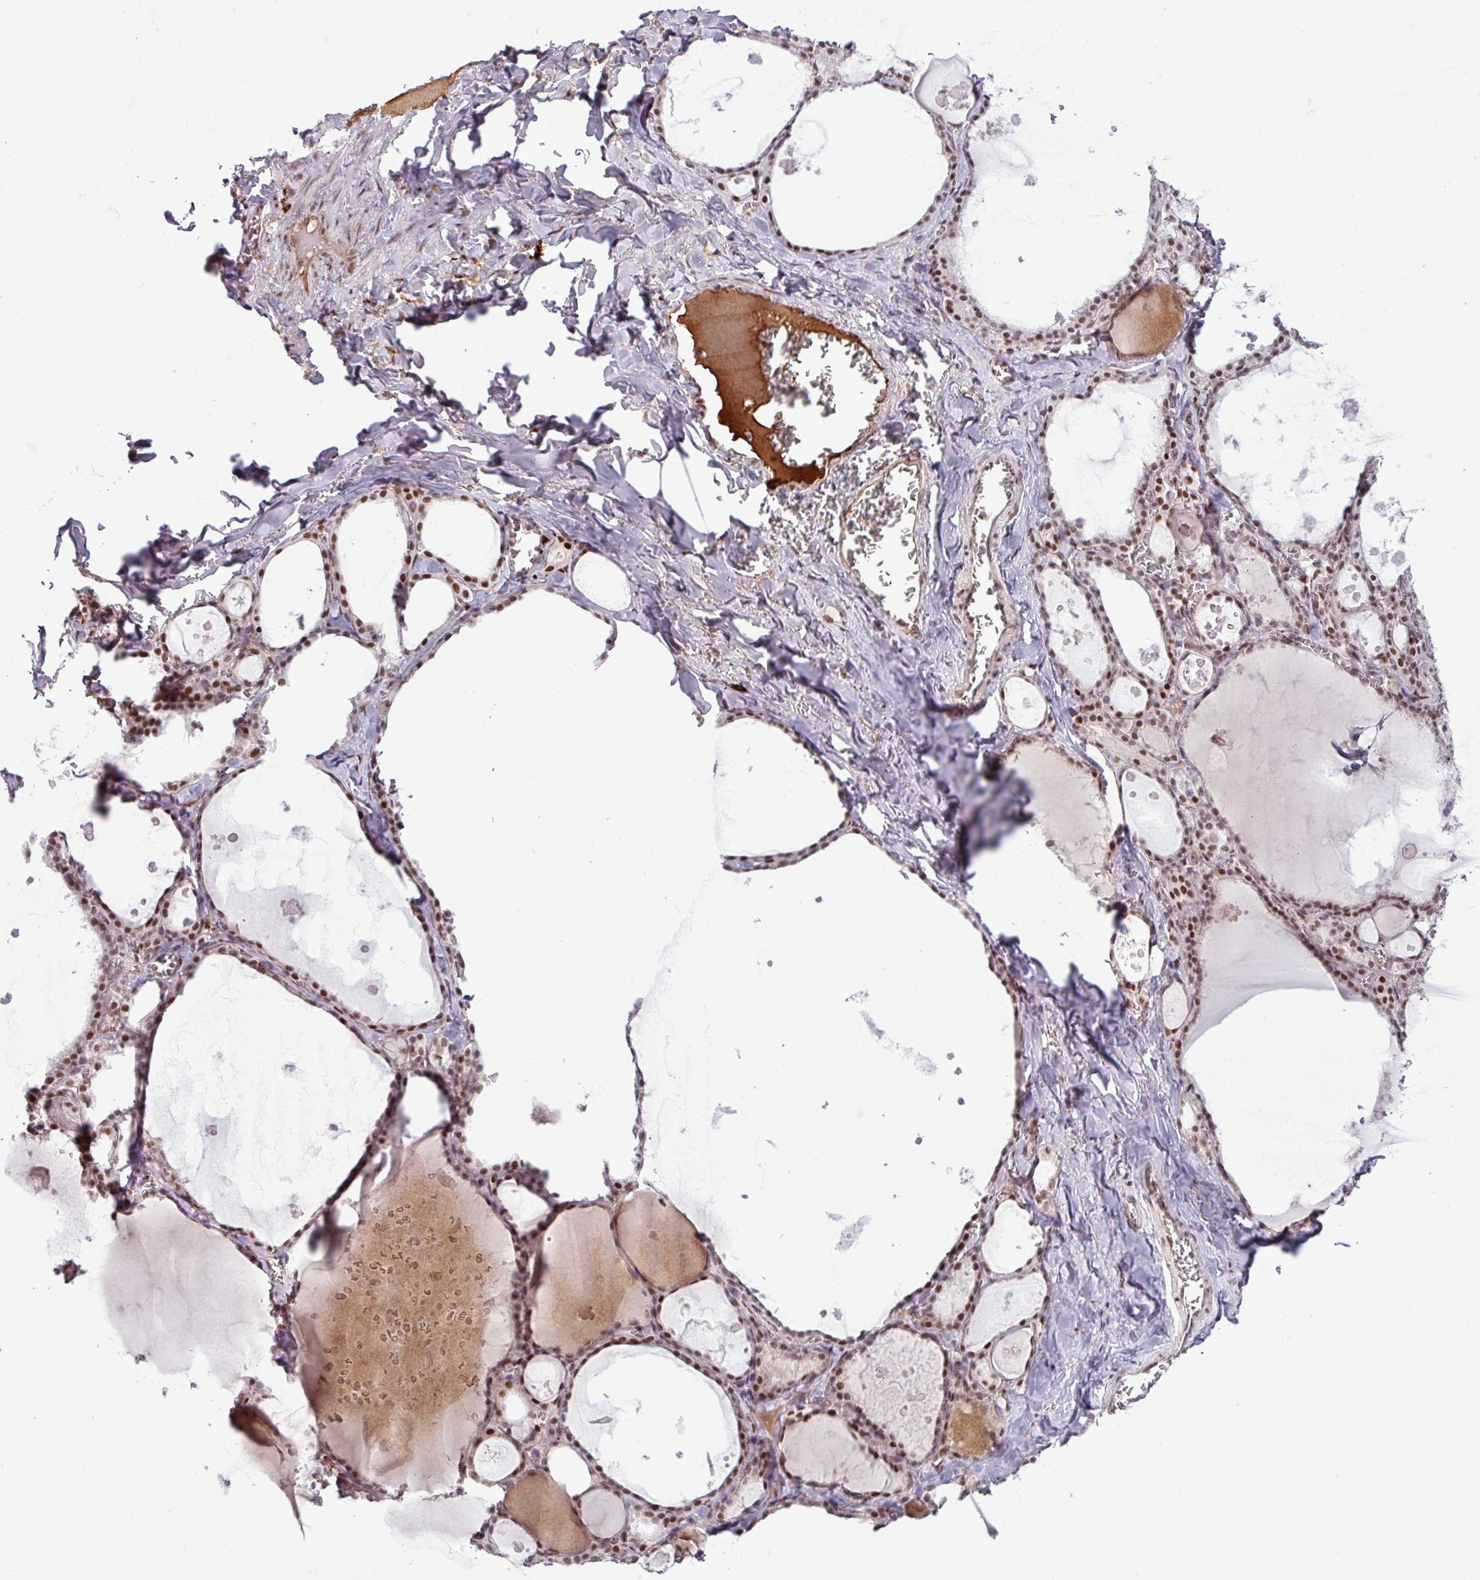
{"staining": {"intensity": "strong", "quantity": ">75%", "location": "nuclear"}, "tissue": "thyroid gland", "cell_type": "Glandular cells", "image_type": "normal", "snomed": [{"axis": "morphology", "description": "Normal tissue, NOS"}, {"axis": "topography", "description": "Thyroid gland"}], "caption": "Protein staining demonstrates strong nuclear staining in about >75% of glandular cells in benign thyroid gland. The staining was performed using DAB (3,3'-diaminobenzidine), with brown indicating positive protein expression. Nuclei are stained blue with hematoxylin.", "gene": "PRDM5", "patient": {"sex": "male", "age": 56}}